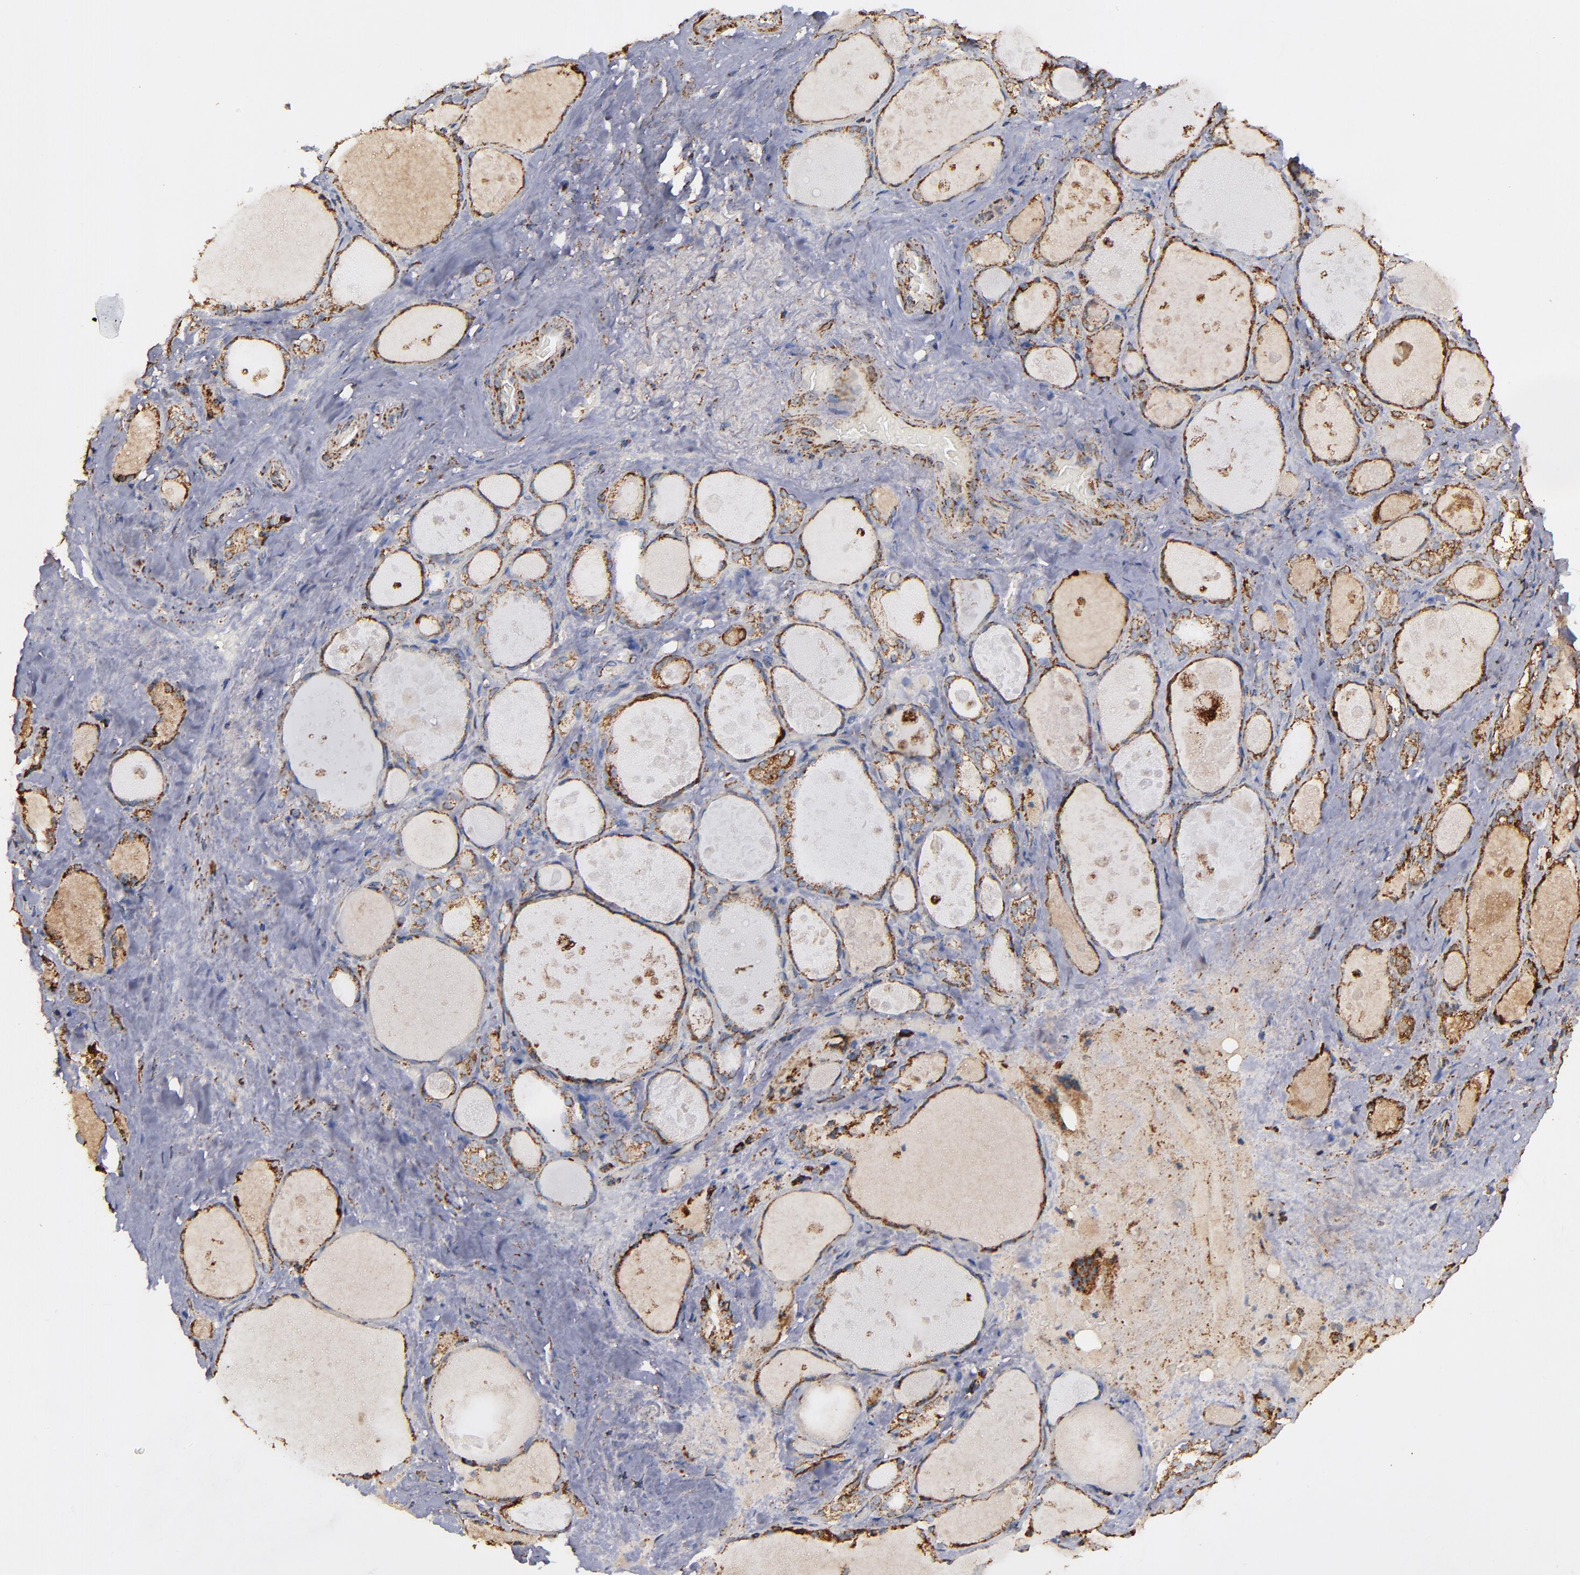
{"staining": {"intensity": "moderate", "quantity": ">75%", "location": "cytoplasmic/membranous"}, "tissue": "thyroid gland", "cell_type": "Glandular cells", "image_type": "normal", "snomed": [{"axis": "morphology", "description": "Normal tissue, NOS"}, {"axis": "topography", "description": "Thyroid gland"}], "caption": "Brown immunohistochemical staining in unremarkable thyroid gland shows moderate cytoplasmic/membranous expression in approximately >75% of glandular cells. (brown staining indicates protein expression, while blue staining denotes nuclei).", "gene": "SOD2", "patient": {"sex": "female", "age": 75}}